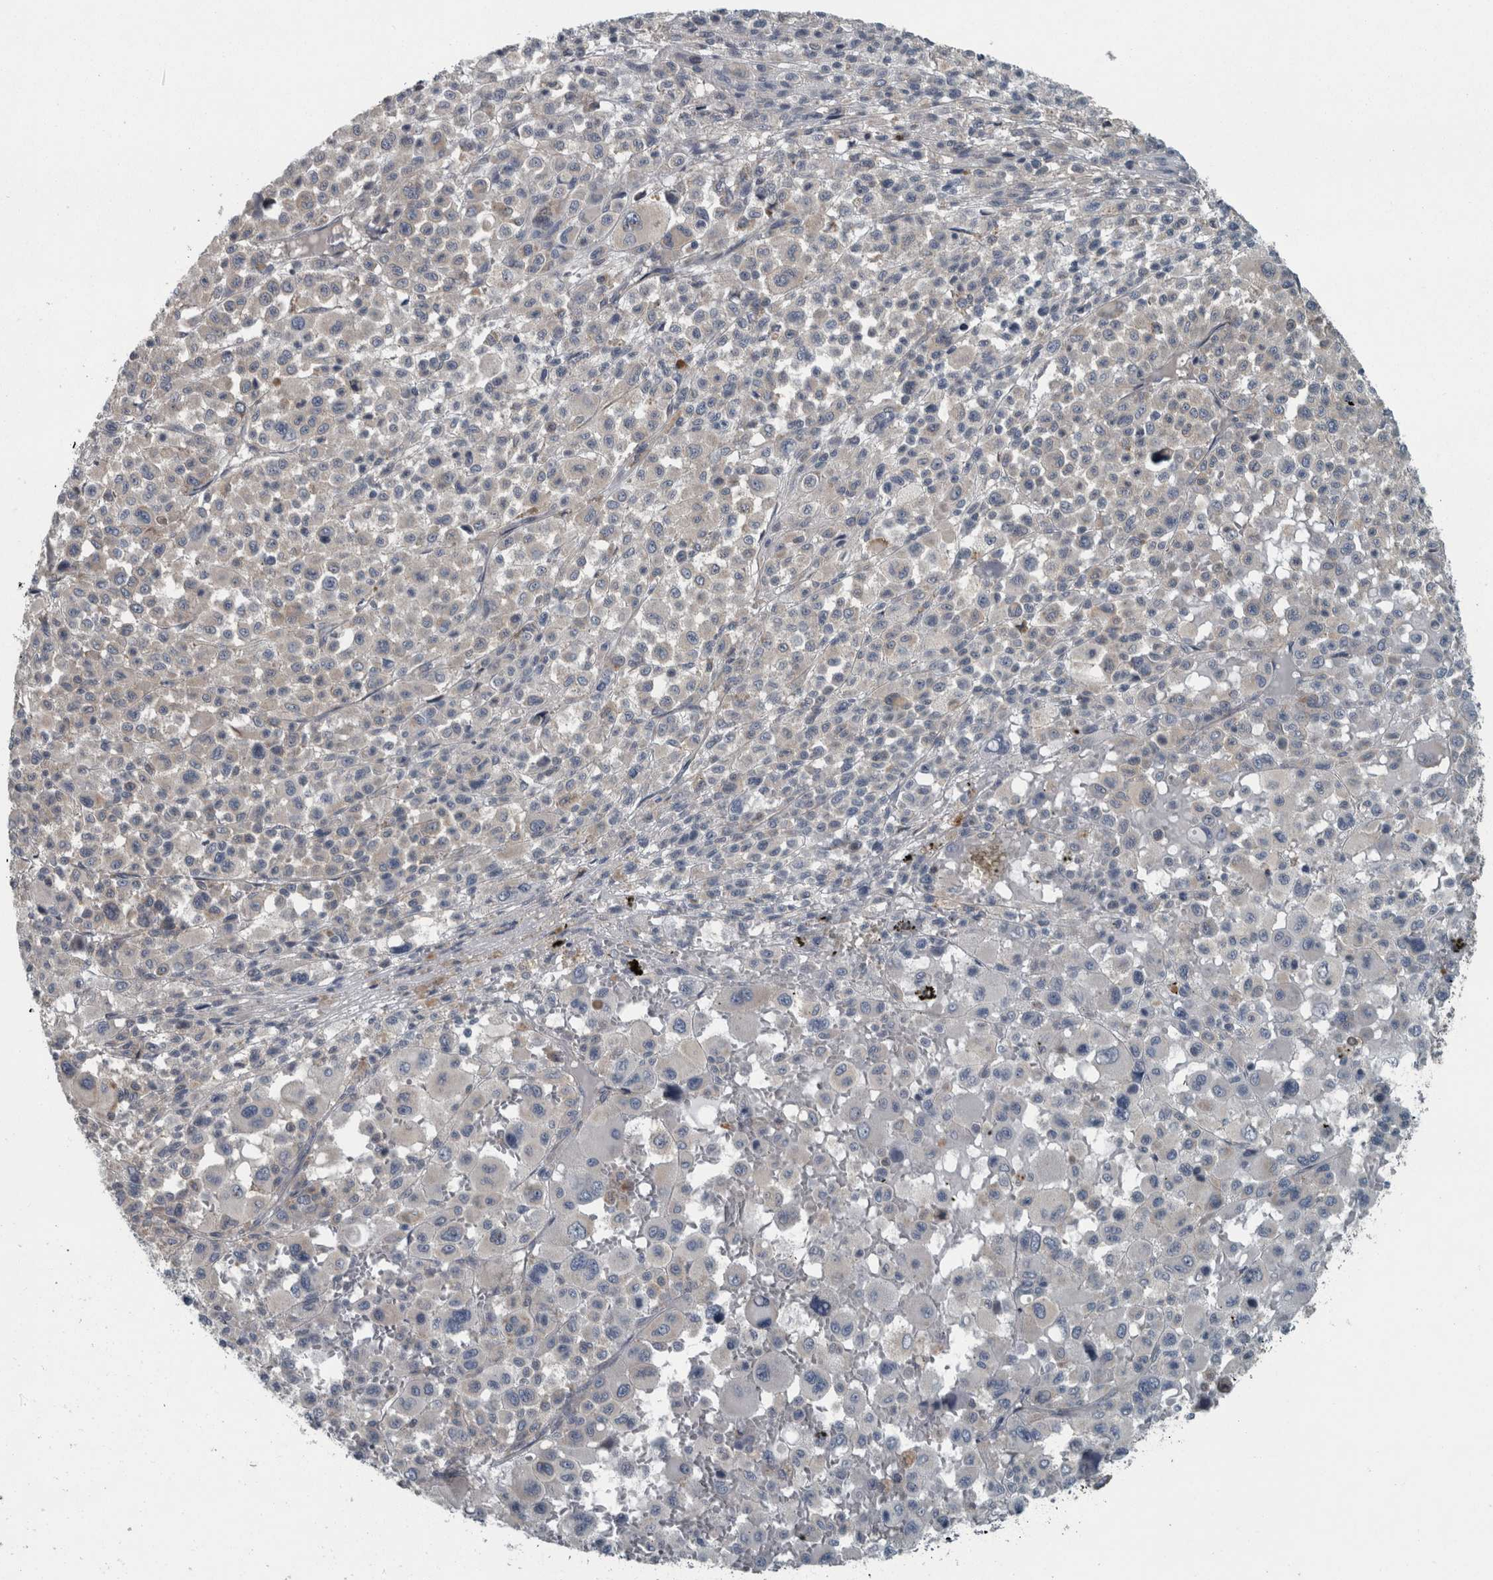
{"staining": {"intensity": "negative", "quantity": "none", "location": "none"}, "tissue": "melanoma", "cell_type": "Tumor cells", "image_type": "cancer", "snomed": [{"axis": "morphology", "description": "Malignant melanoma, Metastatic site"}, {"axis": "topography", "description": "Skin"}], "caption": "Malignant melanoma (metastatic site) was stained to show a protein in brown. There is no significant positivity in tumor cells. (DAB immunohistochemistry, high magnification).", "gene": "EXOC8", "patient": {"sex": "female", "age": 74}}